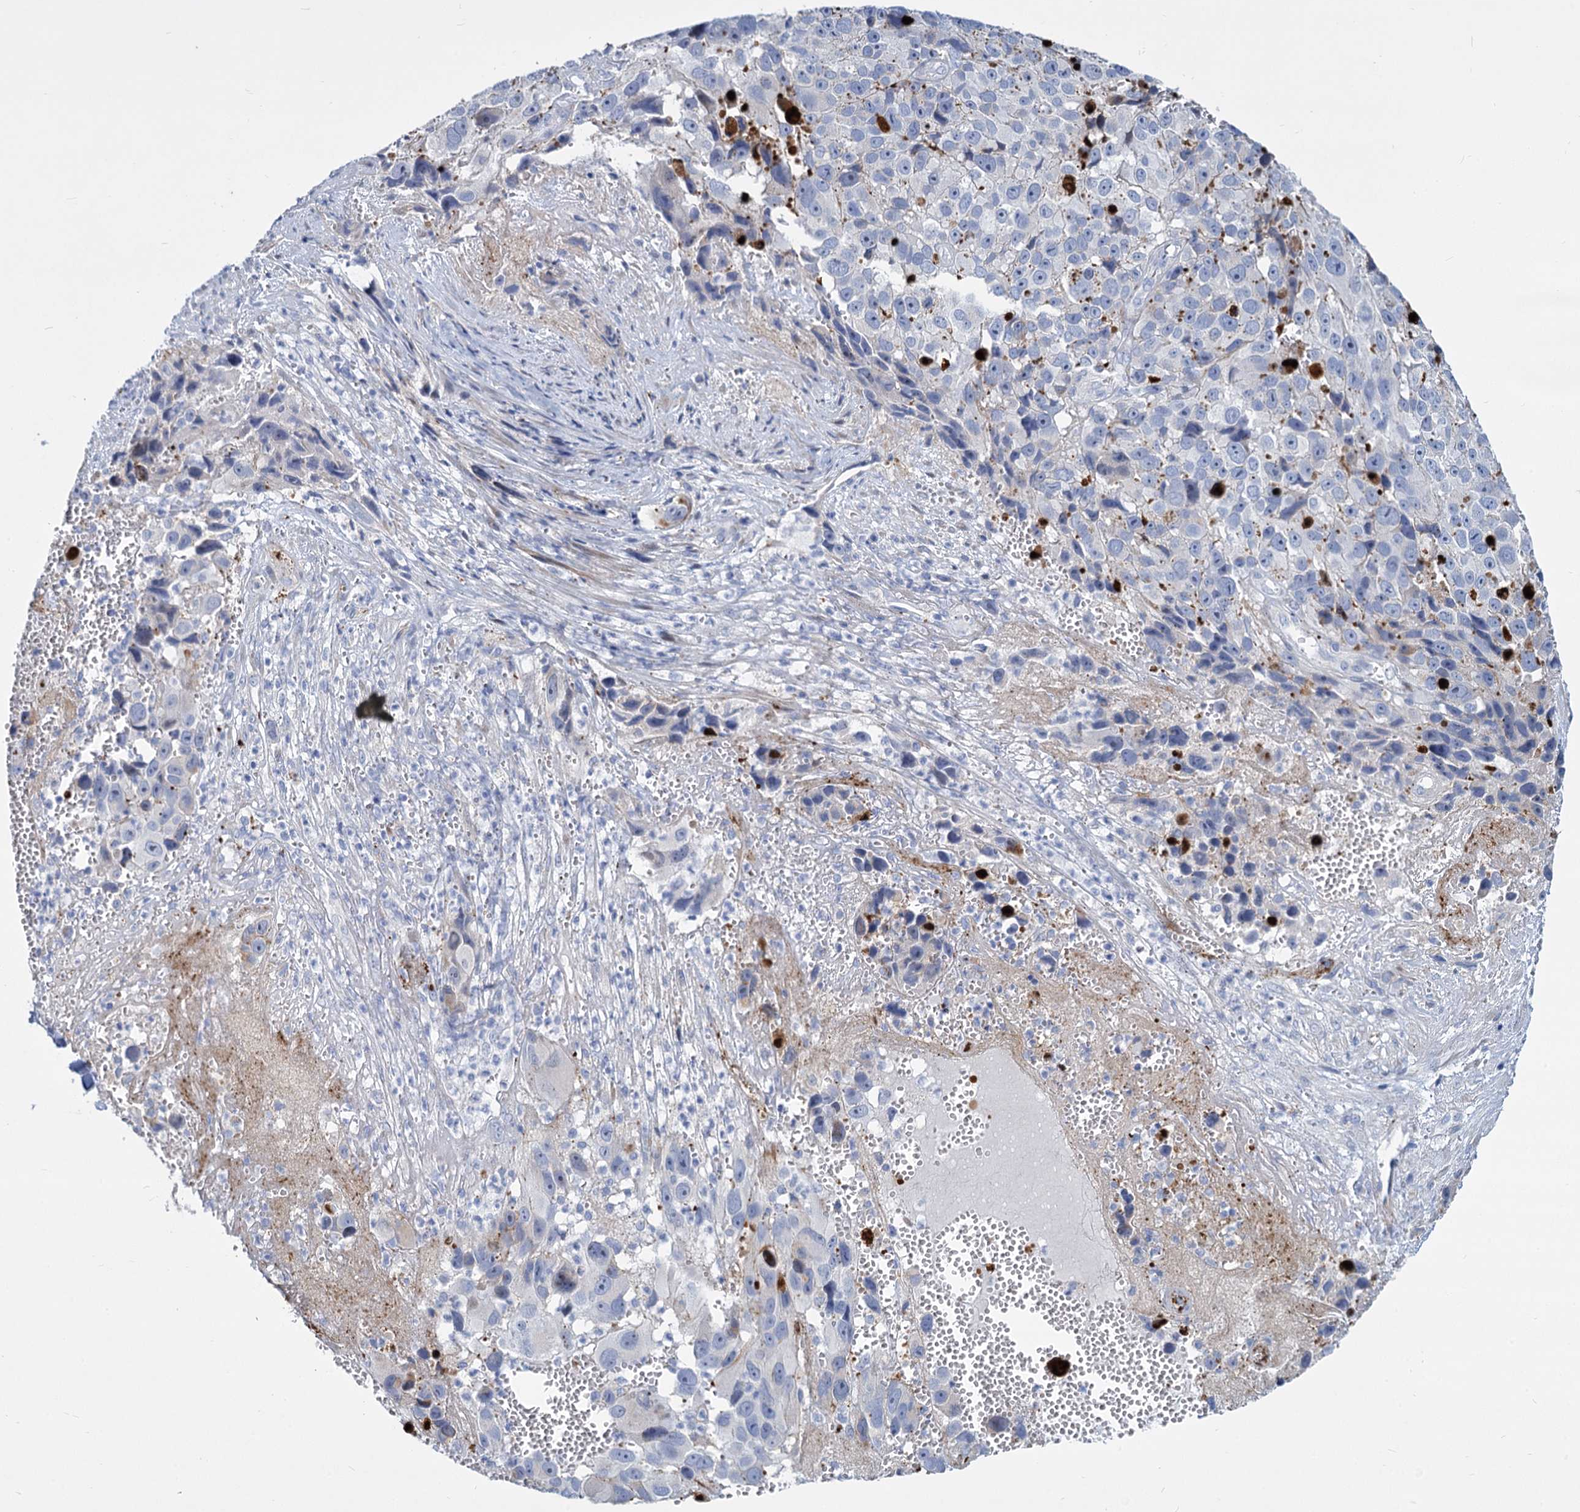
{"staining": {"intensity": "negative", "quantity": "none", "location": "none"}, "tissue": "melanoma", "cell_type": "Tumor cells", "image_type": "cancer", "snomed": [{"axis": "morphology", "description": "Malignant melanoma, NOS"}, {"axis": "topography", "description": "Skin"}], "caption": "Immunohistochemistry (IHC) micrograph of melanoma stained for a protein (brown), which exhibits no positivity in tumor cells. (DAB immunohistochemistry, high magnification).", "gene": "TRIM77", "patient": {"sex": "male", "age": 84}}